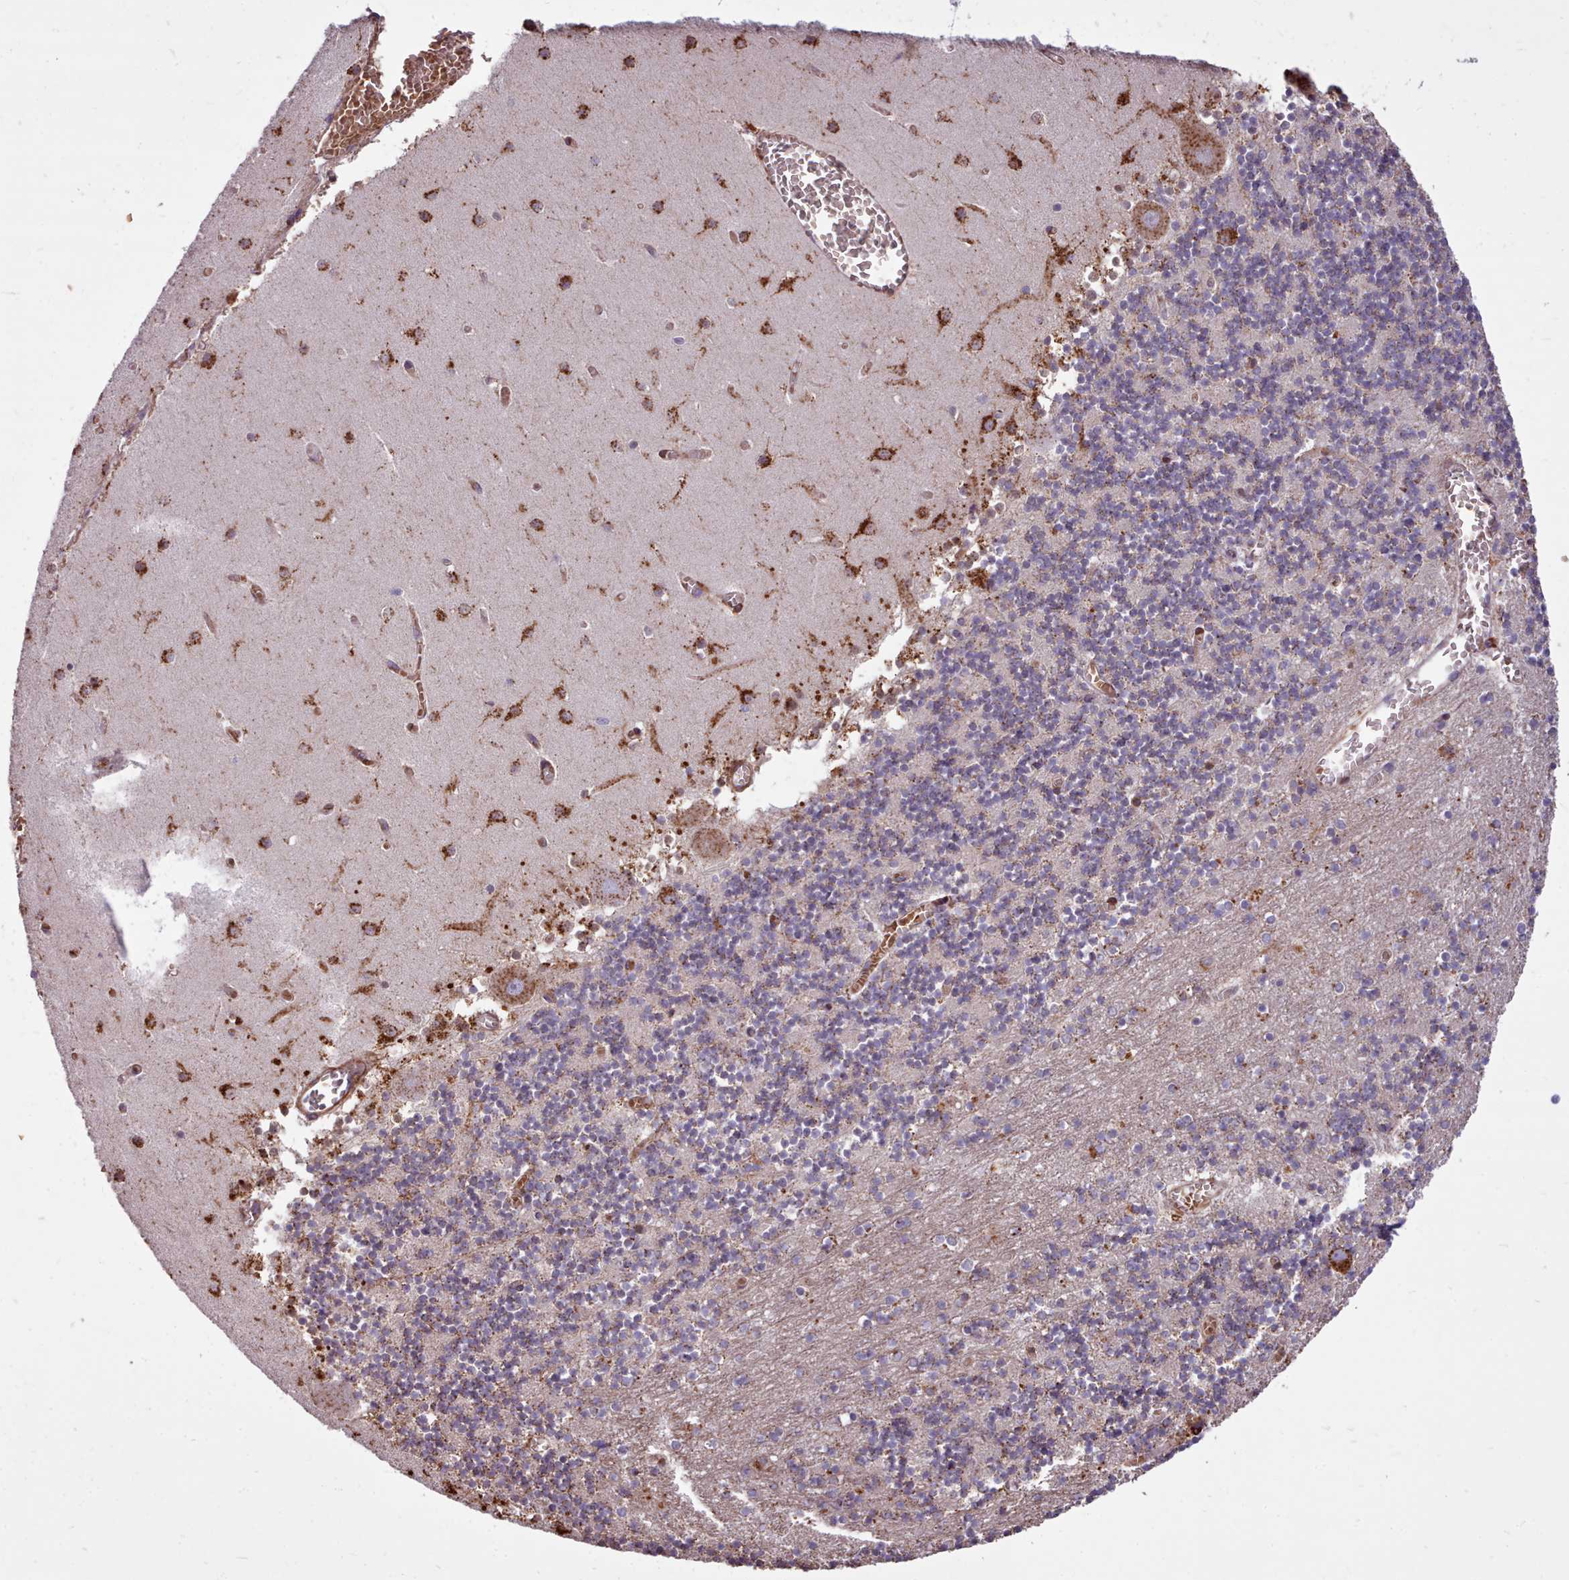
{"staining": {"intensity": "moderate", "quantity": "<25%", "location": "cytoplasmic/membranous"}, "tissue": "cerebellum", "cell_type": "Cells in granular layer", "image_type": "normal", "snomed": [{"axis": "morphology", "description": "Normal tissue, NOS"}, {"axis": "topography", "description": "Cerebellum"}], "caption": "Immunohistochemistry (DAB (3,3'-diaminobenzidine)) staining of benign cerebellum reveals moderate cytoplasmic/membranous protein expression in approximately <25% of cells in granular layer. The protein of interest is stained brown, and the nuclei are stained in blue (DAB IHC with brightfield microscopy, high magnification).", "gene": "PACSIN3", "patient": {"sex": "female", "age": 28}}